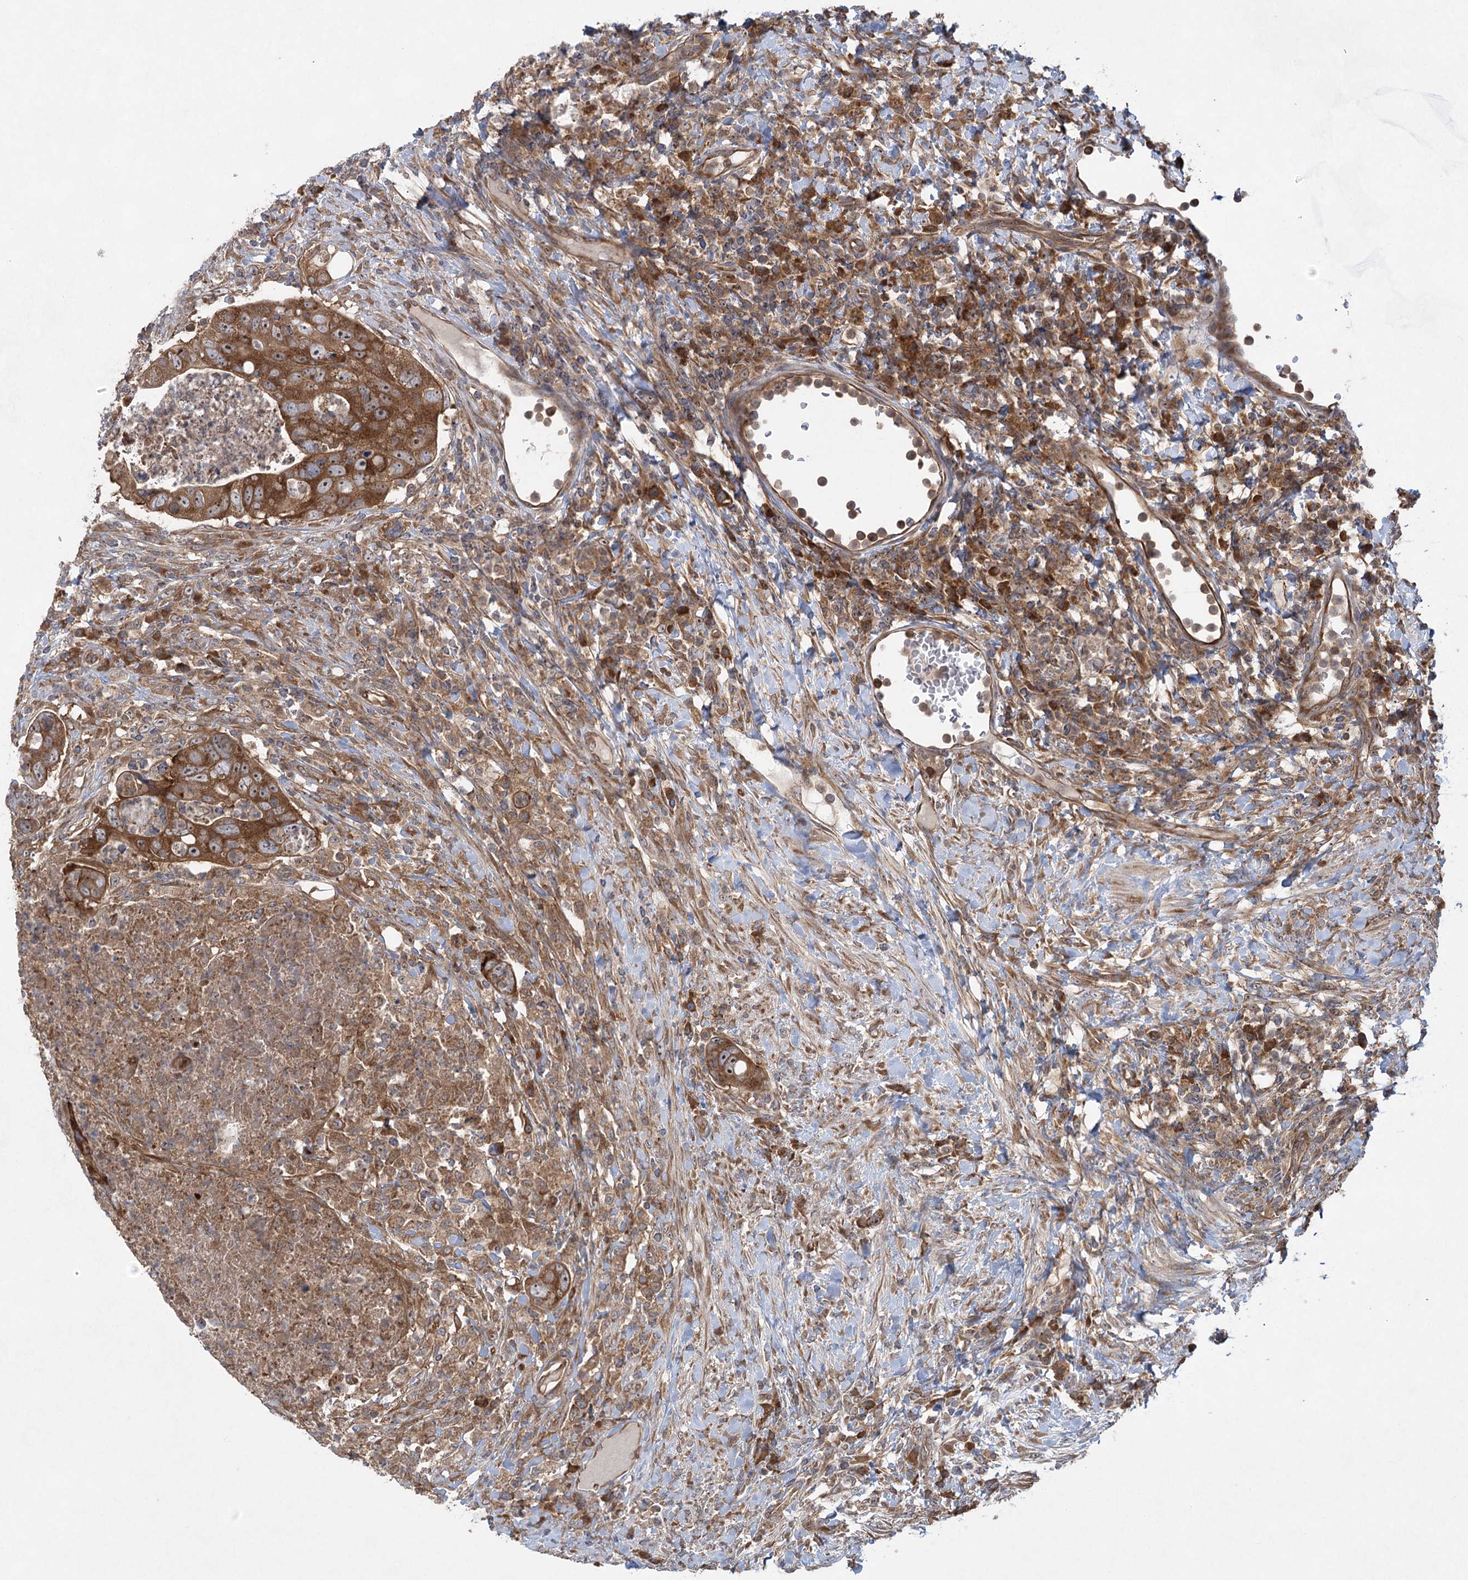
{"staining": {"intensity": "moderate", "quantity": ">75%", "location": "cytoplasmic/membranous"}, "tissue": "colorectal cancer", "cell_type": "Tumor cells", "image_type": "cancer", "snomed": [{"axis": "morphology", "description": "Adenocarcinoma, NOS"}, {"axis": "topography", "description": "Rectum"}], "caption": "Brown immunohistochemical staining in colorectal cancer displays moderate cytoplasmic/membranous staining in approximately >75% of tumor cells.", "gene": "EIF3A", "patient": {"sex": "male", "age": 59}}